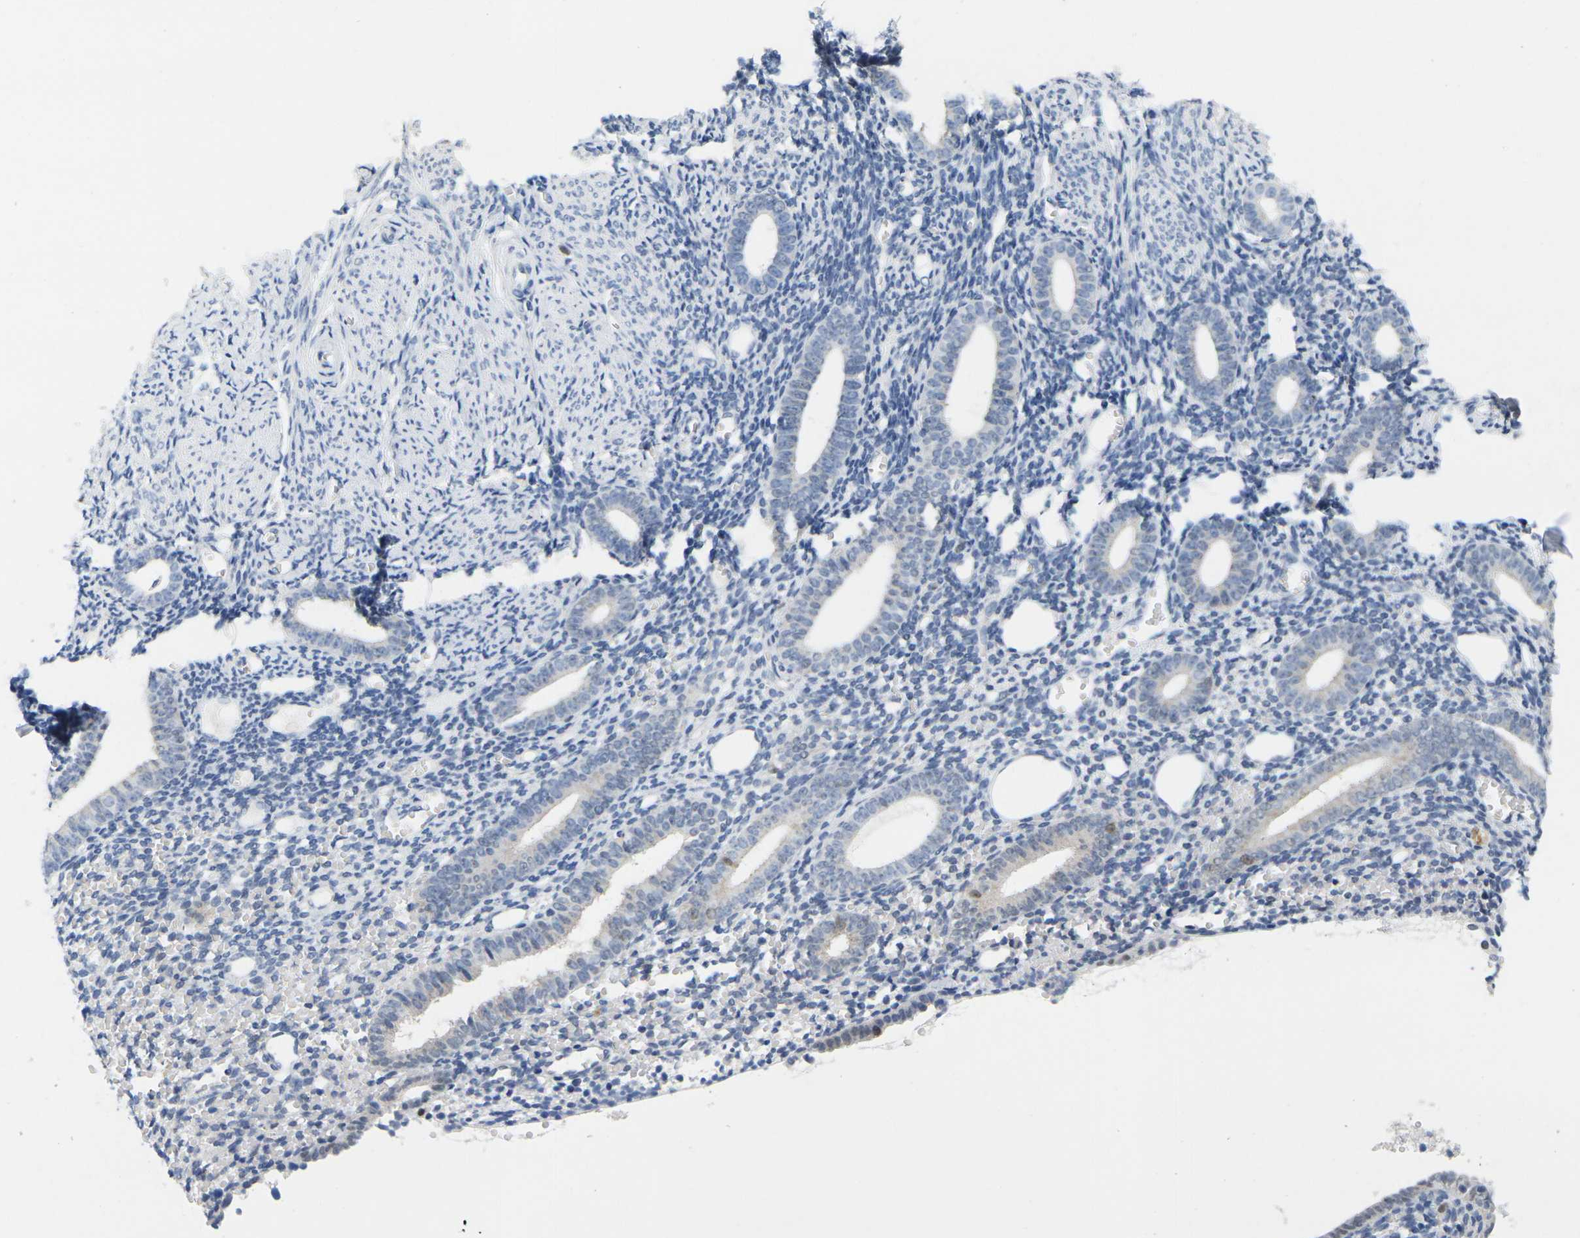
{"staining": {"intensity": "negative", "quantity": "none", "location": "none"}, "tissue": "endometrium", "cell_type": "Cells in endometrial stroma", "image_type": "normal", "snomed": [{"axis": "morphology", "description": "Normal tissue, NOS"}, {"axis": "topography", "description": "Endometrium"}], "caption": "Cells in endometrial stroma are negative for protein expression in normal human endometrium. The staining is performed using DAB (3,3'-diaminobenzidine) brown chromogen with nuclei counter-stained in using hematoxylin.", "gene": "CDK2", "patient": {"sex": "female", "age": 50}}